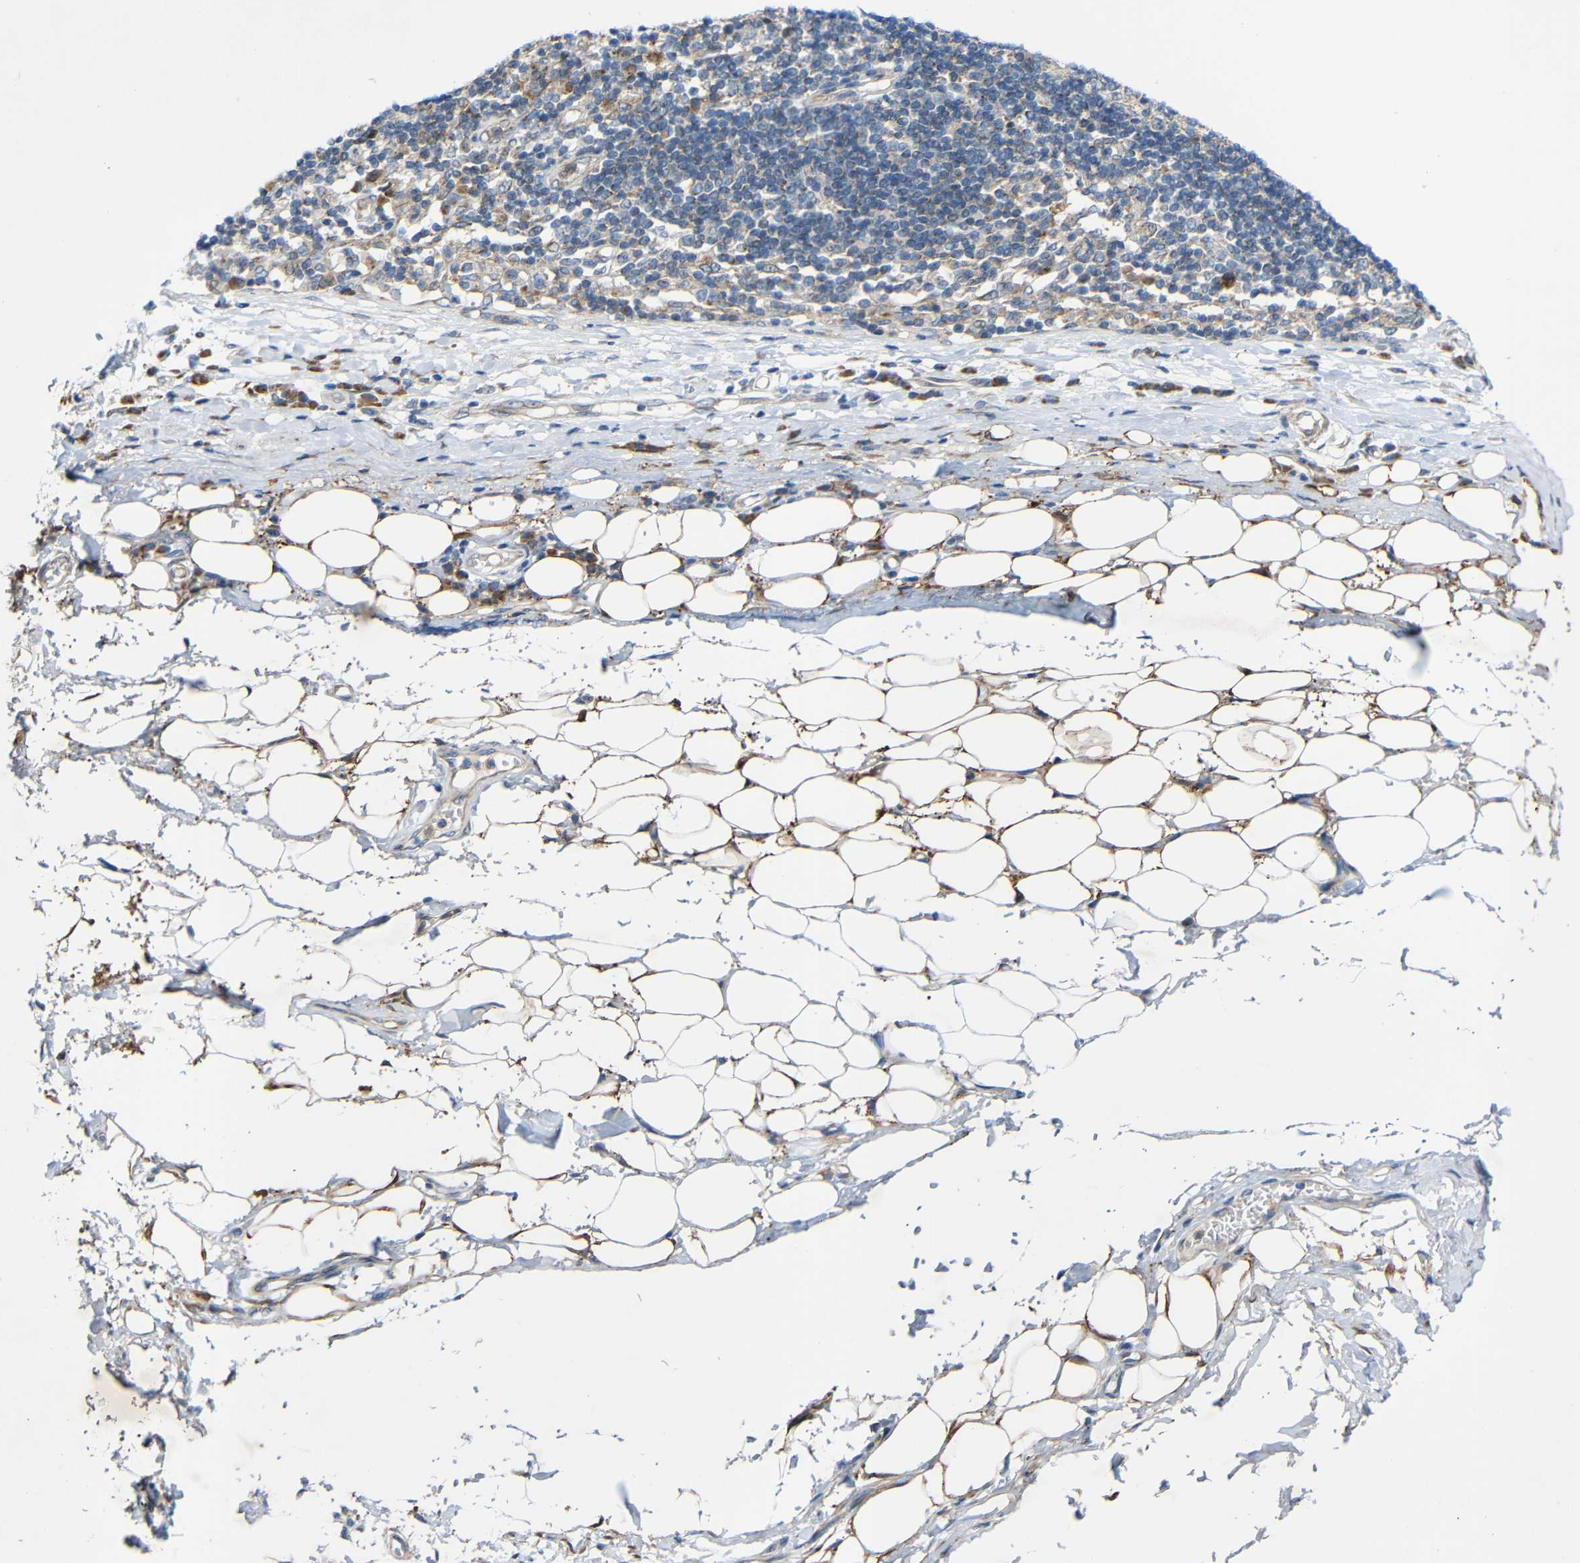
{"staining": {"intensity": "strong", "quantity": ">75%", "location": "cytoplasmic/membranous"}, "tissue": "adipose tissue", "cell_type": "Adipocytes", "image_type": "normal", "snomed": [{"axis": "morphology", "description": "Normal tissue, NOS"}, {"axis": "morphology", "description": "Adenocarcinoma, NOS"}, {"axis": "topography", "description": "Esophagus"}], "caption": "Adipocytes display strong cytoplasmic/membranous staining in approximately >75% of cells in benign adipose tissue. (Stains: DAB in brown, nuclei in blue, Microscopy: brightfield microscopy at high magnification).", "gene": "TMEM25", "patient": {"sex": "male", "age": 62}}